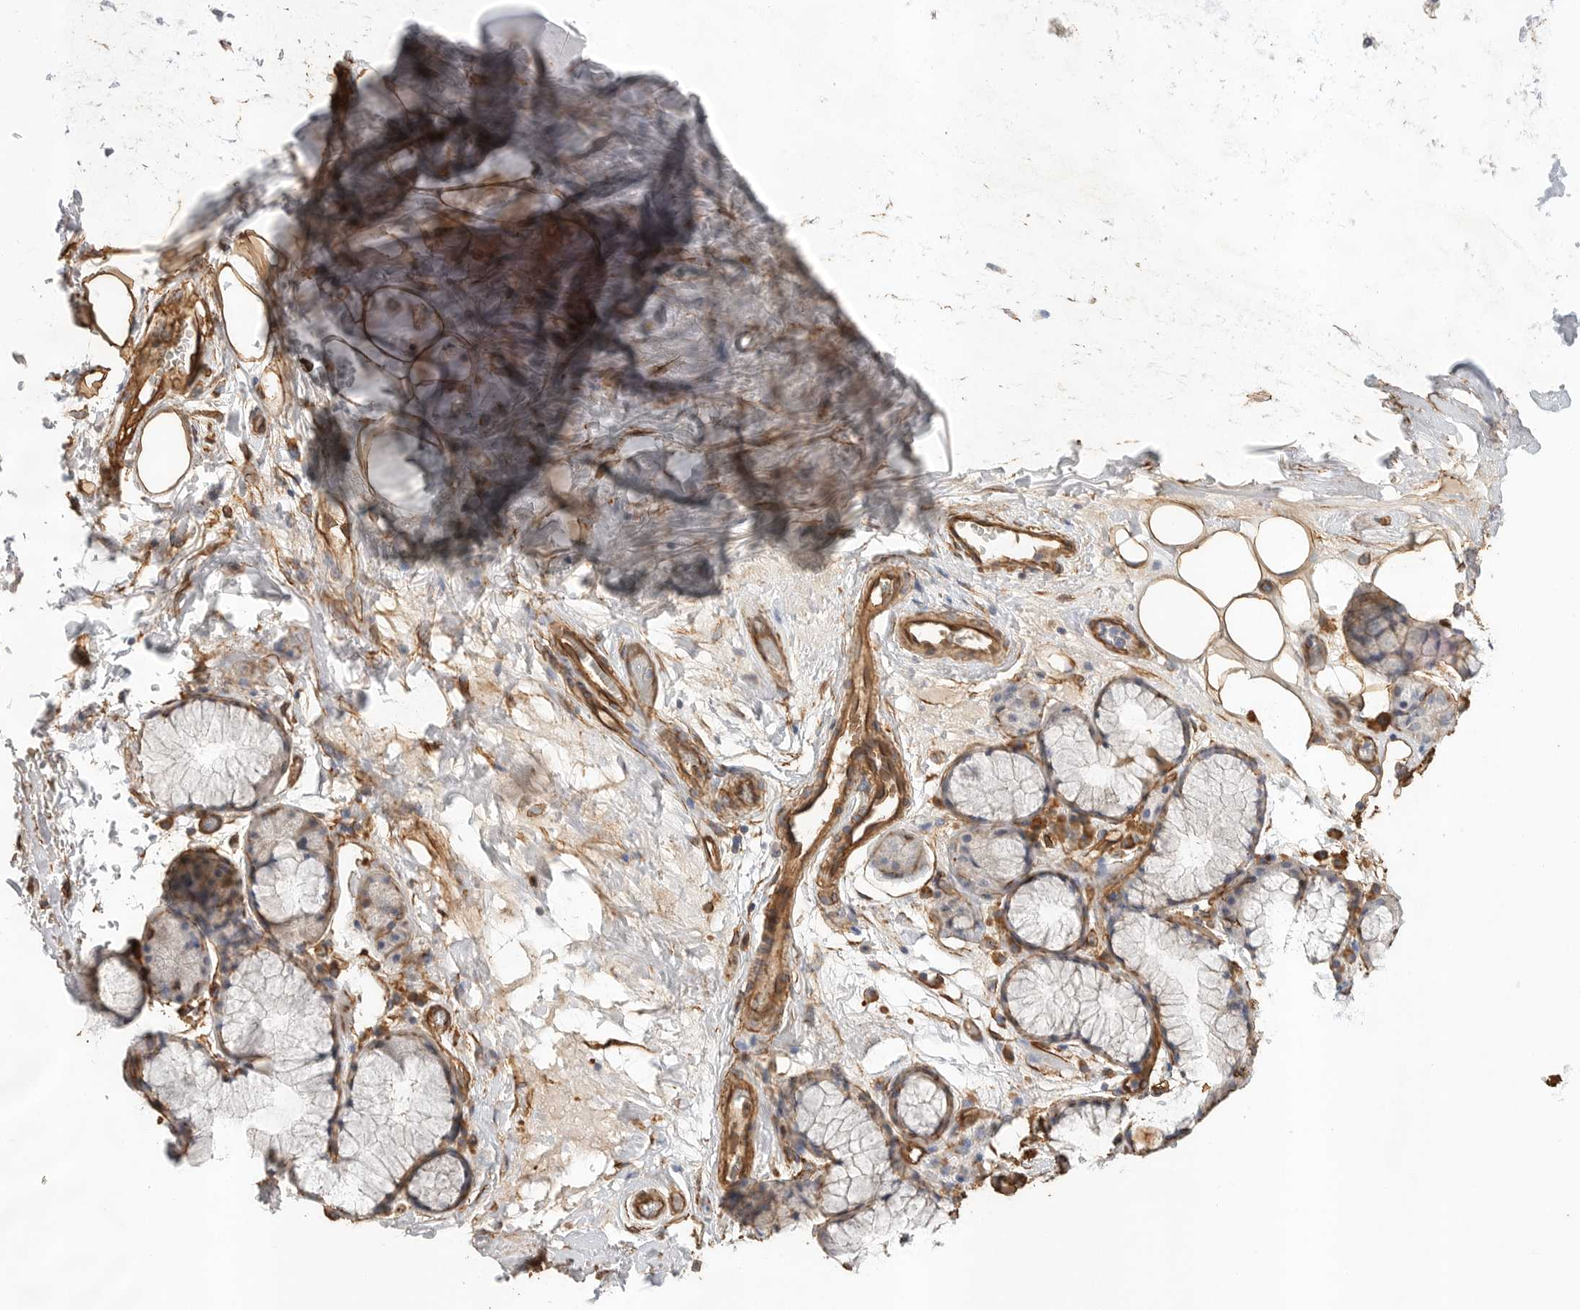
{"staining": {"intensity": "strong", "quantity": ">75%", "location": "cytoplasmic/membranous"}, "tissue": "adipose tissue", "cell_type": "Adipocytes", "image_type": "normal", "snomed": [{"axis": "morphology", "description": "Normal tissue, NOS"}, {"axis": "topography", "description": "Cartilage tissue"}], "caption": "Protein staining of normal adipose tissue exhibits strong cytoplasmic/membranous staining in approximately >75% of adipocytes.", "gene": "JMJD4", "patient": {"sex": "female", "age": 63}}